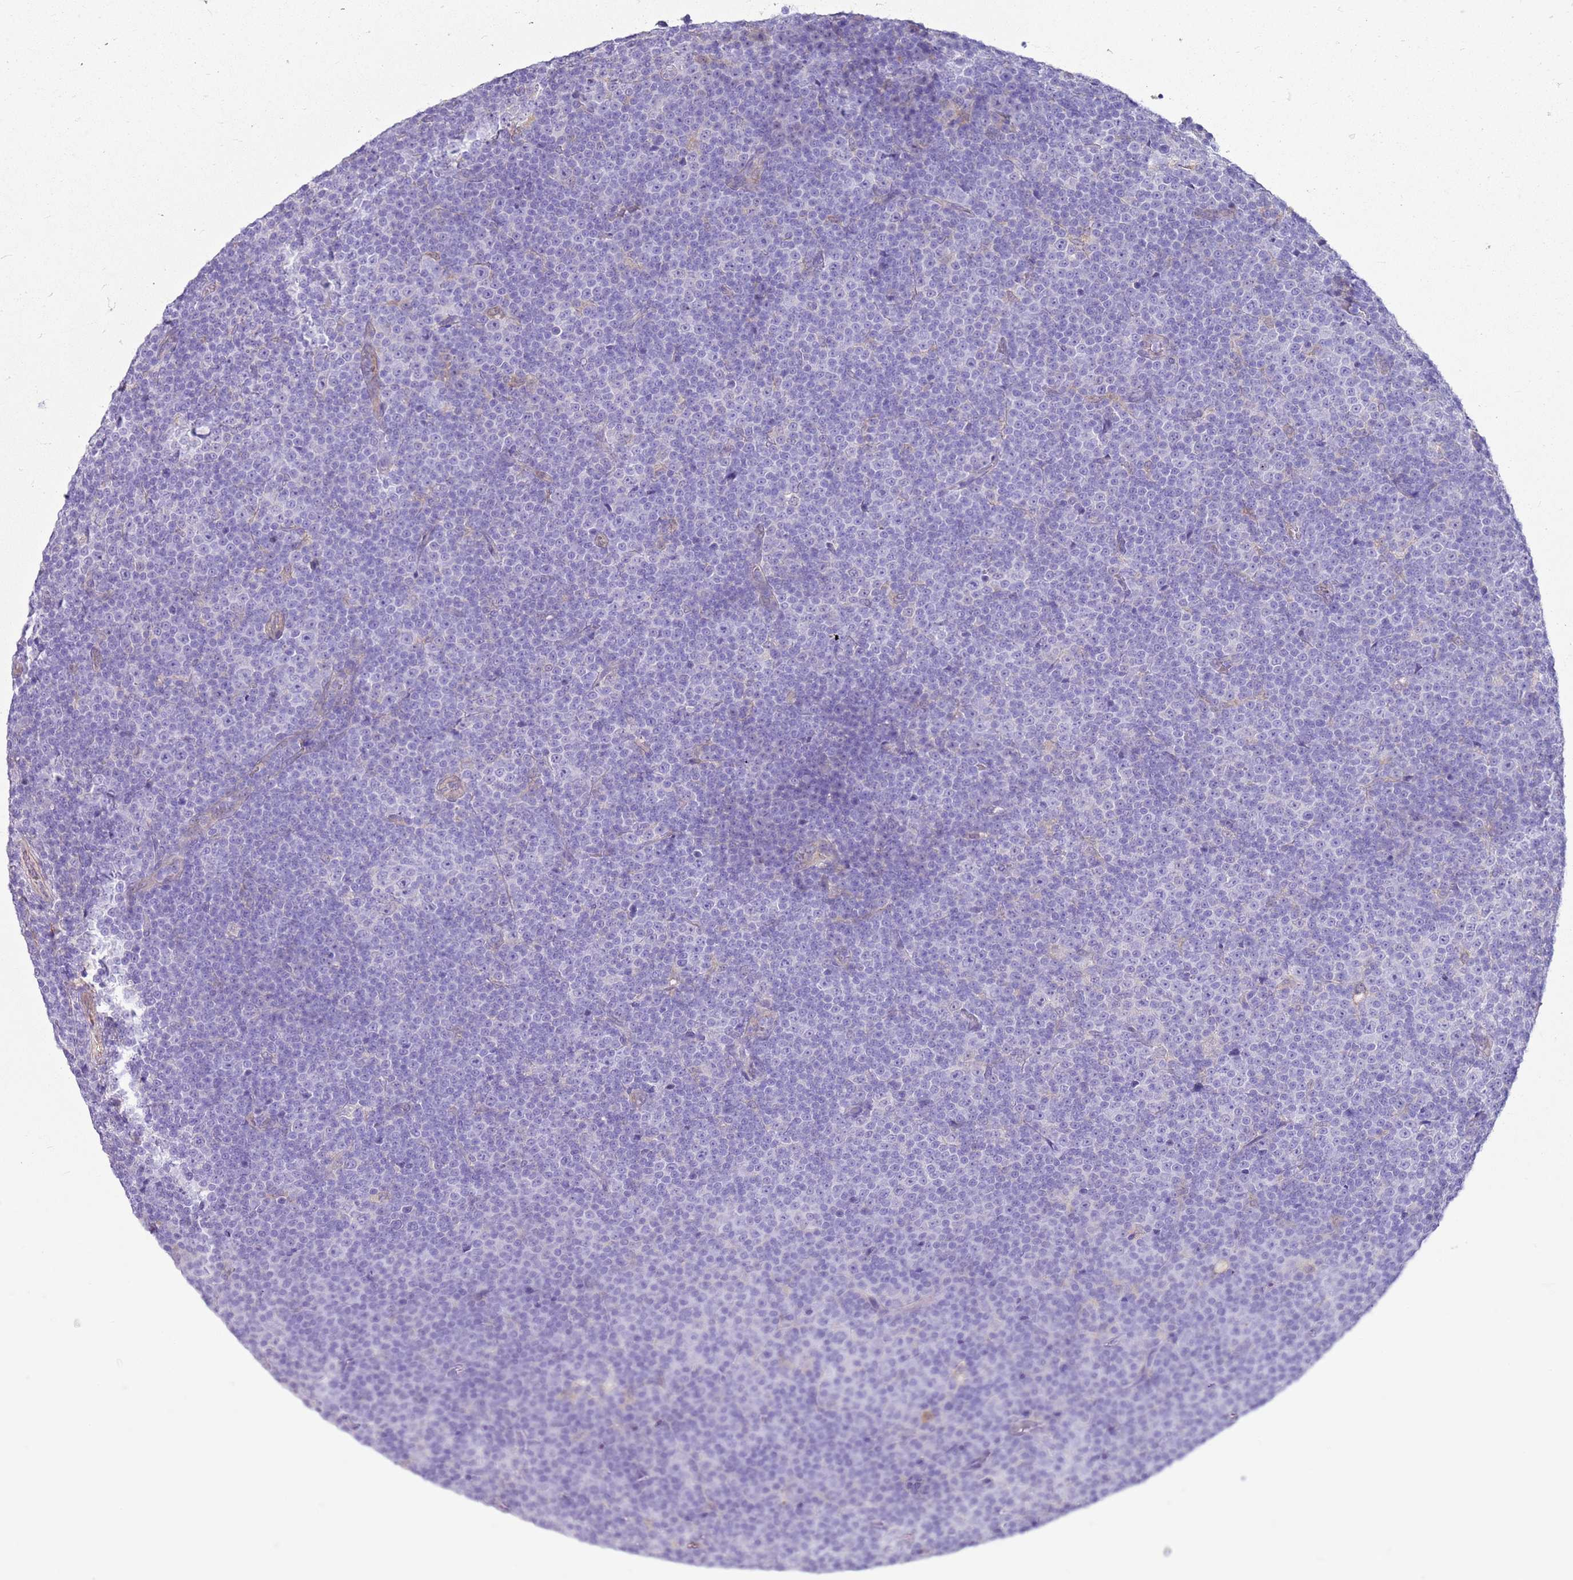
{"staining": {"intensity": "negative", "quantity": "none", "location": "none"}, "tissue": "lymphoma", "cell_type": "Tumor cells", "image_type": "cancer", "snomed": [{"axis": "morphology", "description": "Malignant lymphoma, non-Hodgkin's type, Low grade"}, {"axis": "topography", "description": "Lymph node"}], "caption": "This is an immunohistochemistry micrograph of malignant lymphoma, non-Hodgkin's type (low-grade). There is no expression in tumor cells.", "gene": "HSPB1", "patient": {"sex": "female", "age": 67}}